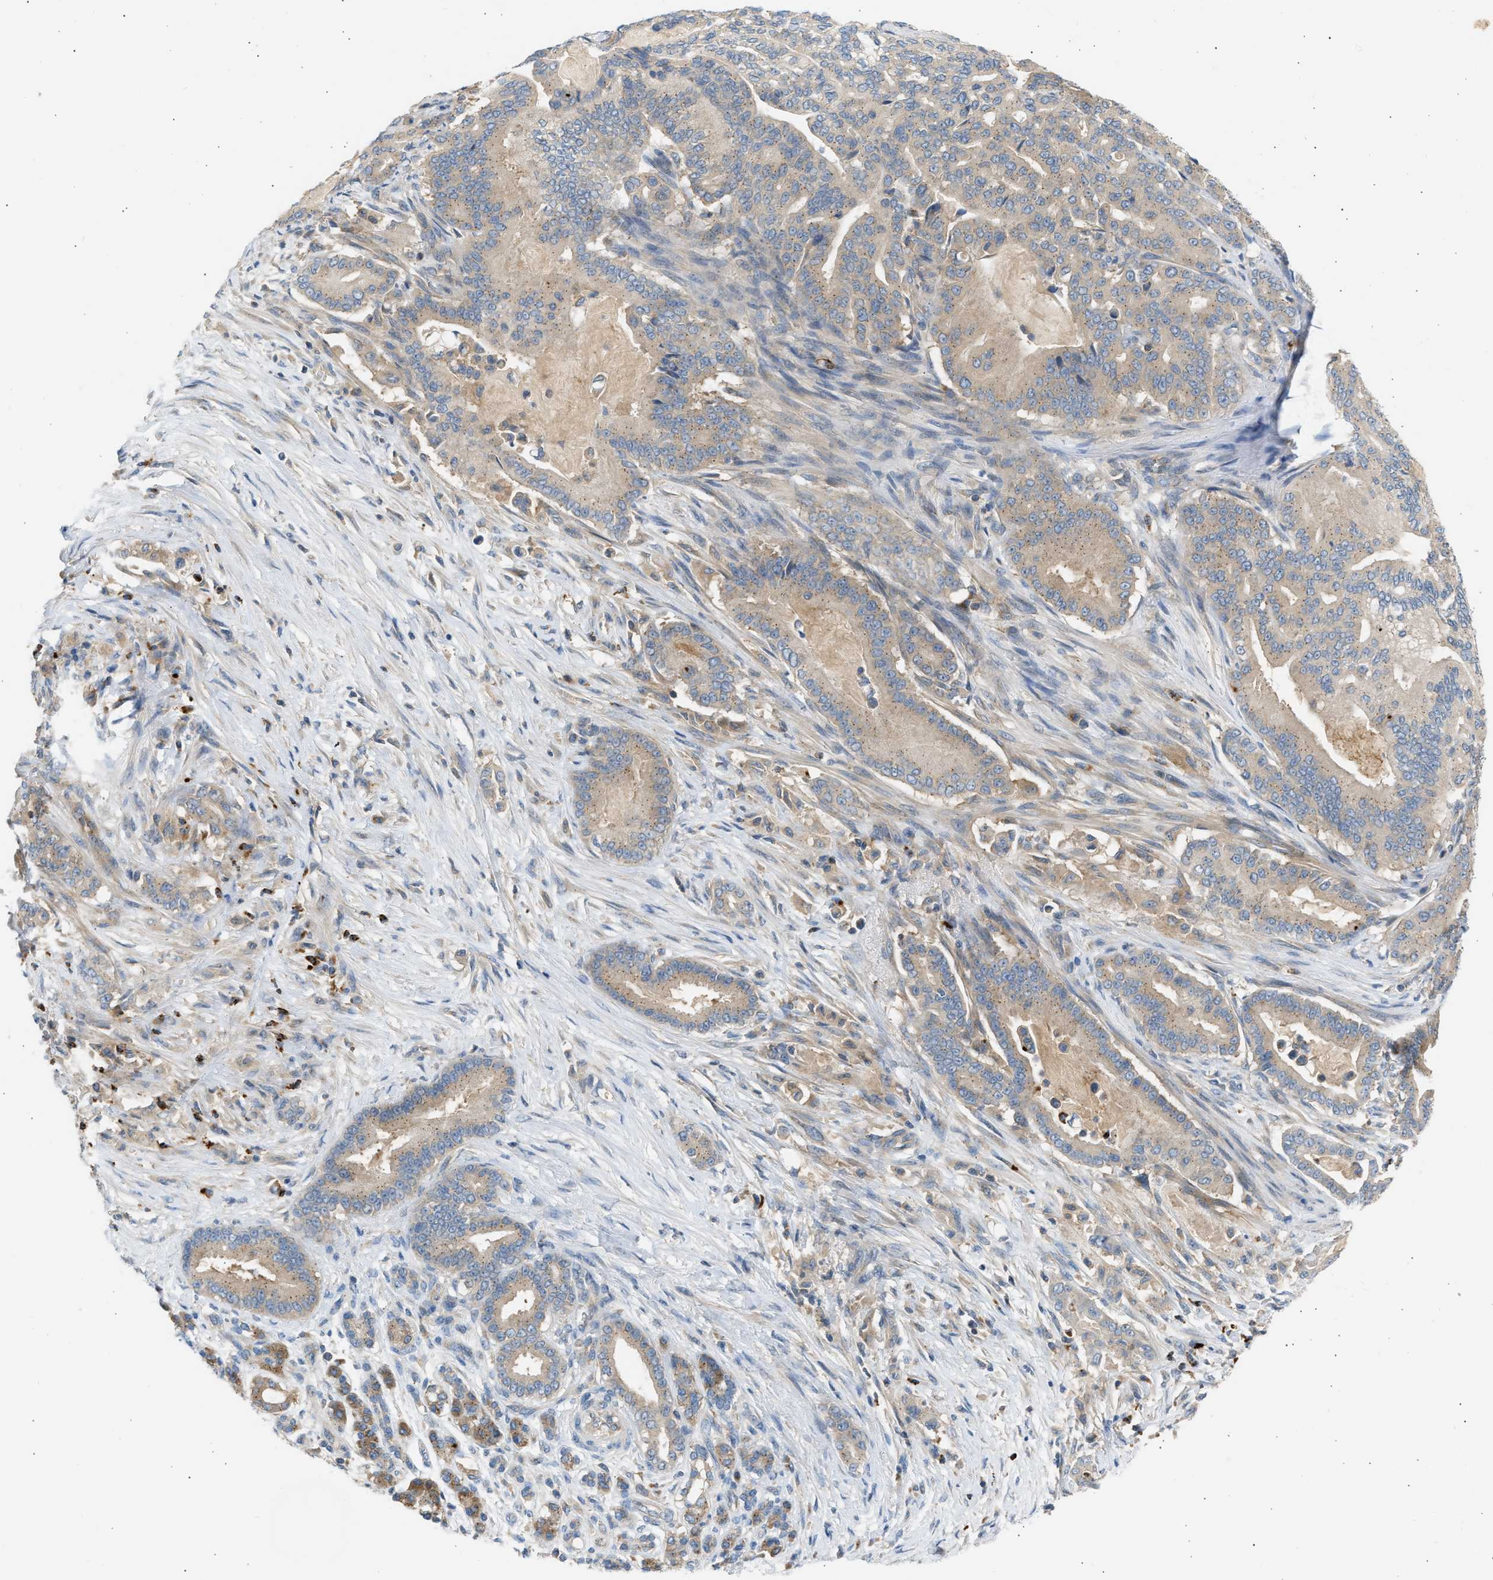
{"staining": {"intensity": "weak", "quantity": ">75%", "location": "cytoplasmic/membranous"}, "tissue": "pancreatic cancer", "cell_type": "Tumor cells", "image_type": "cancer", "snomed": [{"axis": "morphology", "description": "Normal tissue, NOS"}, {"axis": "morphology", "description": "Adenocarcinoma, NOS"}, {"axis": "topography", "description": "Pancreas"}], "caption": "This is a histology image of IHC staining of pancreatic cancer (adenocarcinoma), which shows weak positivity in the cytoplasmic/membranous of tumor cells.", "gene": "TRIM50", "patient": {"sex": "male", "age": 63}}